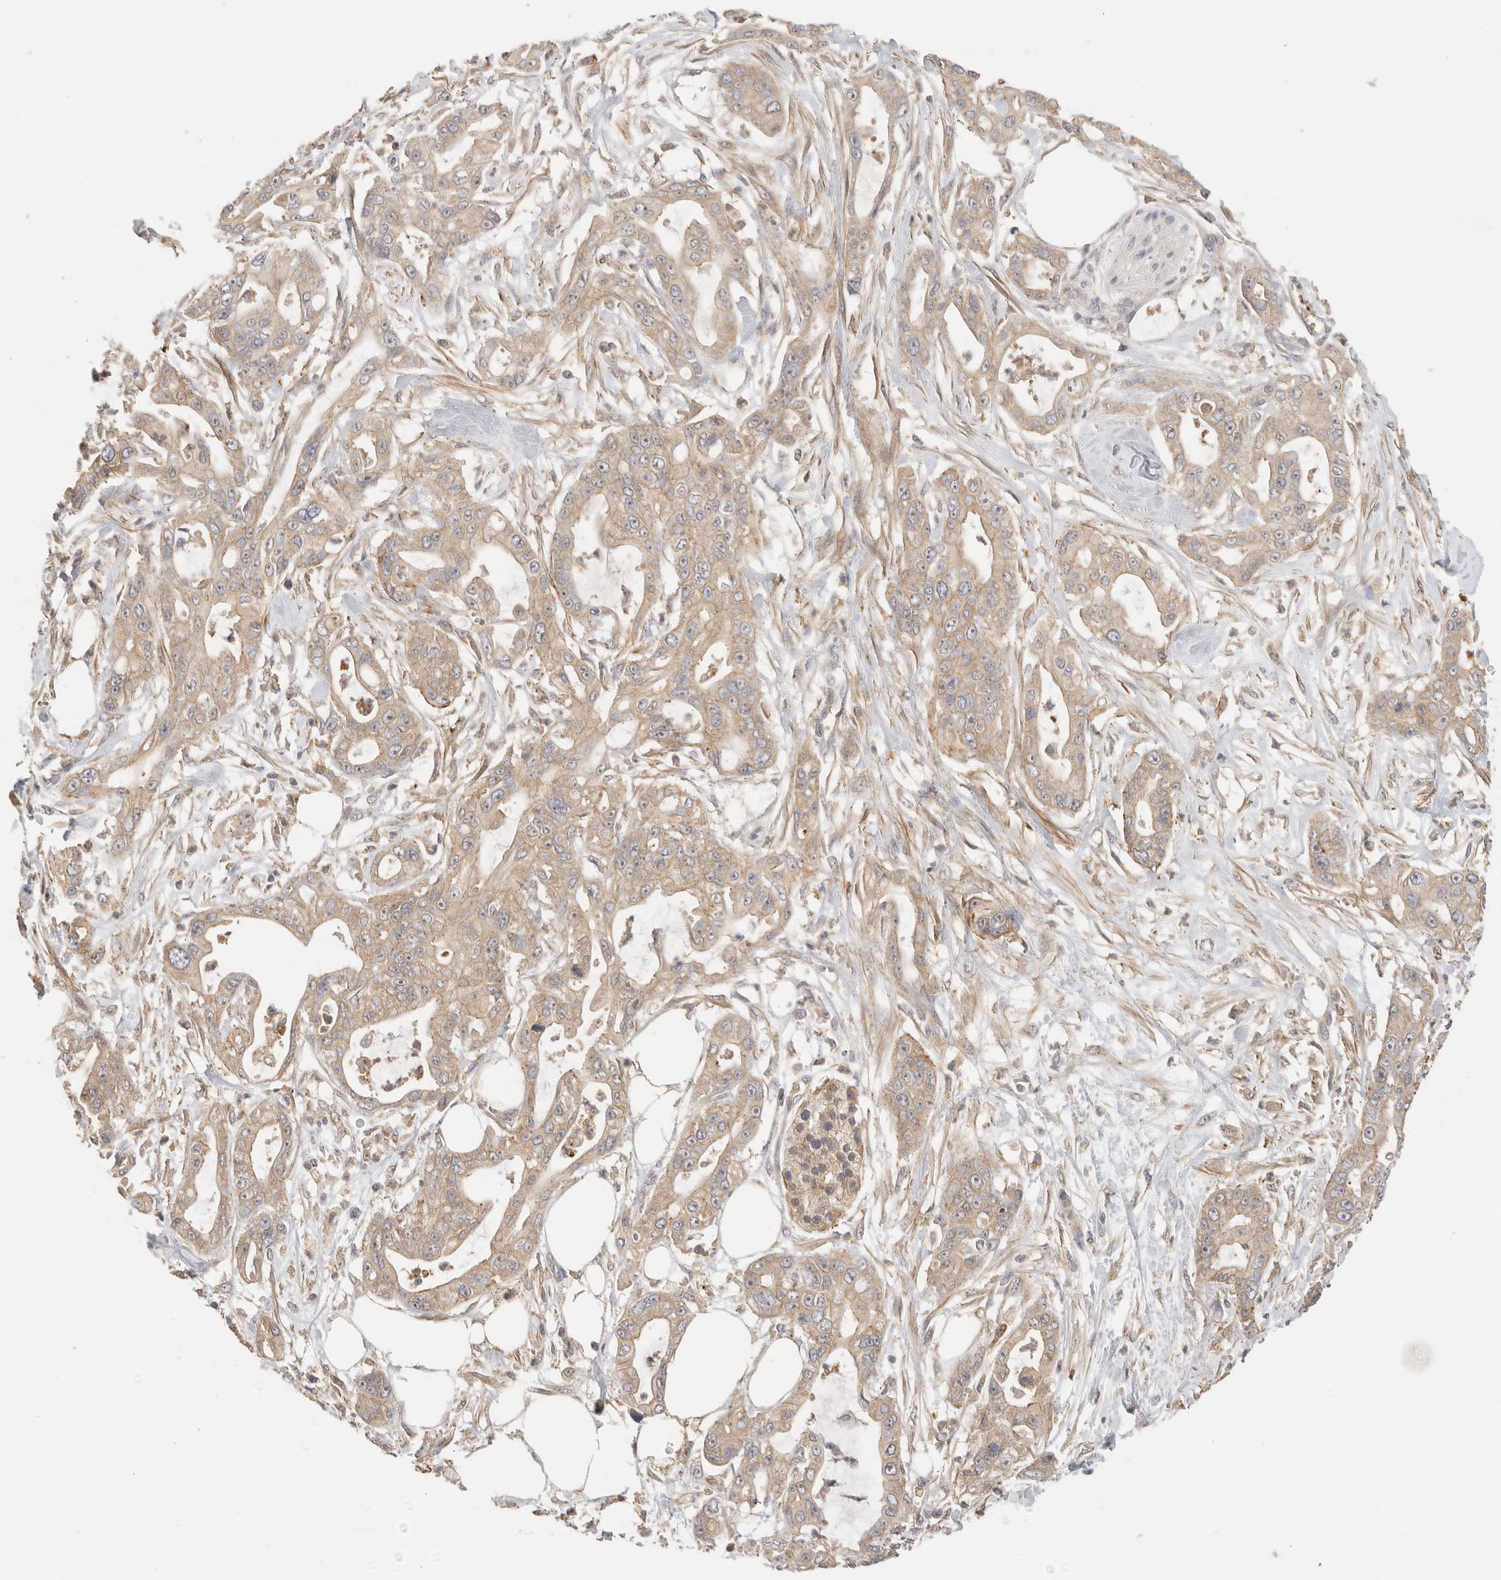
{"staining": {"intensity": "weak", "quantity": ">75%", "location": "cytoplasmic/membranous"}, "tissue": "pancreatic cancer", "cell_type": "Tumor cells", "image_type": "cancer", "snomed": [{"axis": "morphology", "description": "Adenocarcinoma, NOS"}, {"axis": "topography", "description": "Pancreas"}], "caption": "DAB immunohistochemical staining of pancreatic cancer (adenocarcinoma) shows weak cytoplasmic/membranous protein expression in about >75% of tumor cells. The staining was performed using DAB to visualize the protein expression in brown, while the nuclei were stained in blue with hematoxylin (Magnification: 20x).", "gene": "SGK3", "patient": {"sex": "male", "age": 68}}